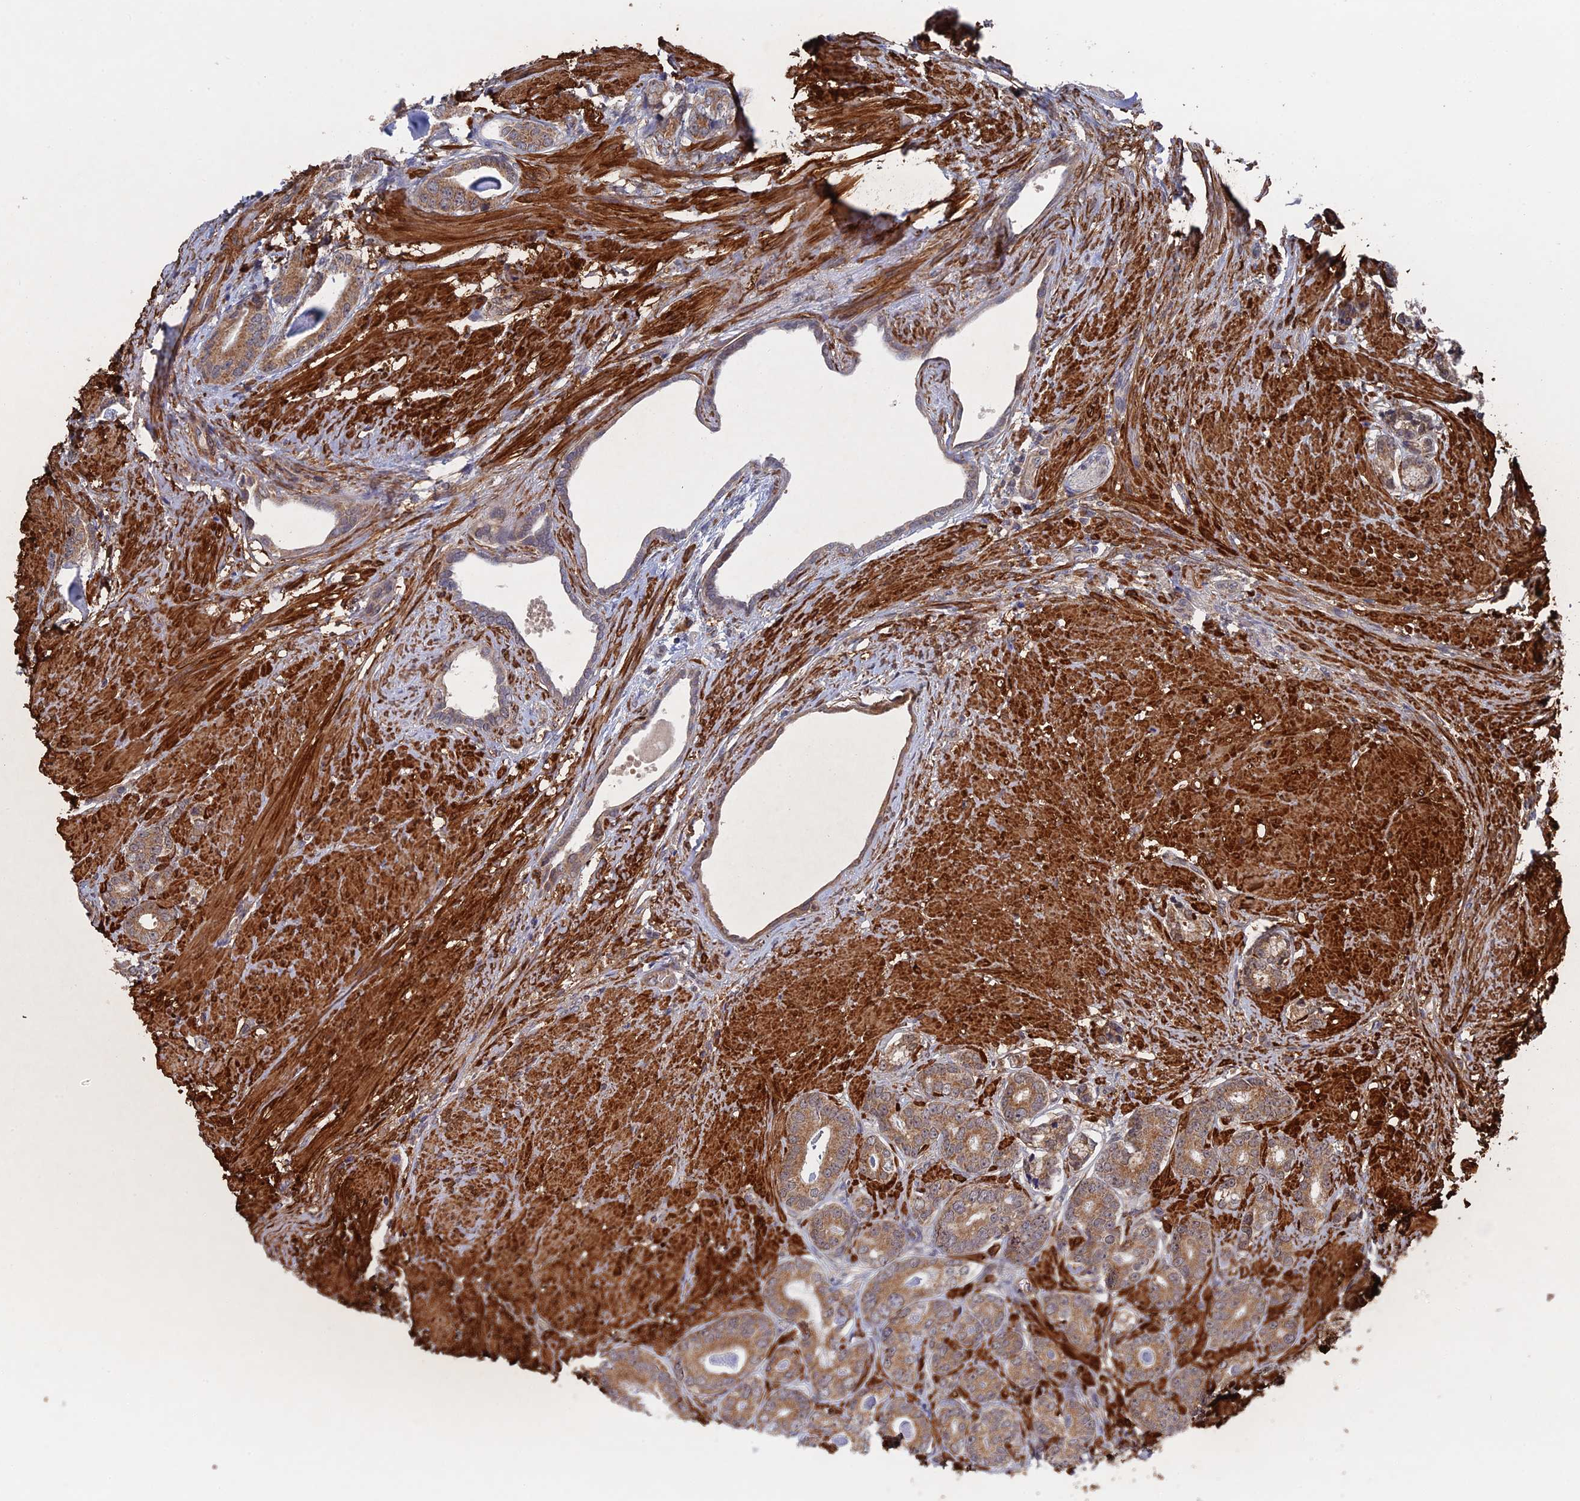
{"staining": {"intensity": "moderate", "quantity": ">75%", "location": "cytoplasmic/membranous"}, "tissue": "prostate cancer", "cell_type": "Tumor cells", "image_type": "cancer", "snomed": [{"axis": "morphology", "description": "Adenocarcinoma, Low grade"}, {"axis": "topography", "description": "Prostate"}], "caption": "Moderate cytoplasmic/membranous positivity for a protein is seen in approximately >75% of tumor cells of adenocarcinoma (low-grade) (prostate) using IHC.", "gene": "ZNF320", "patient": {"sex": "male", "age": 71}}